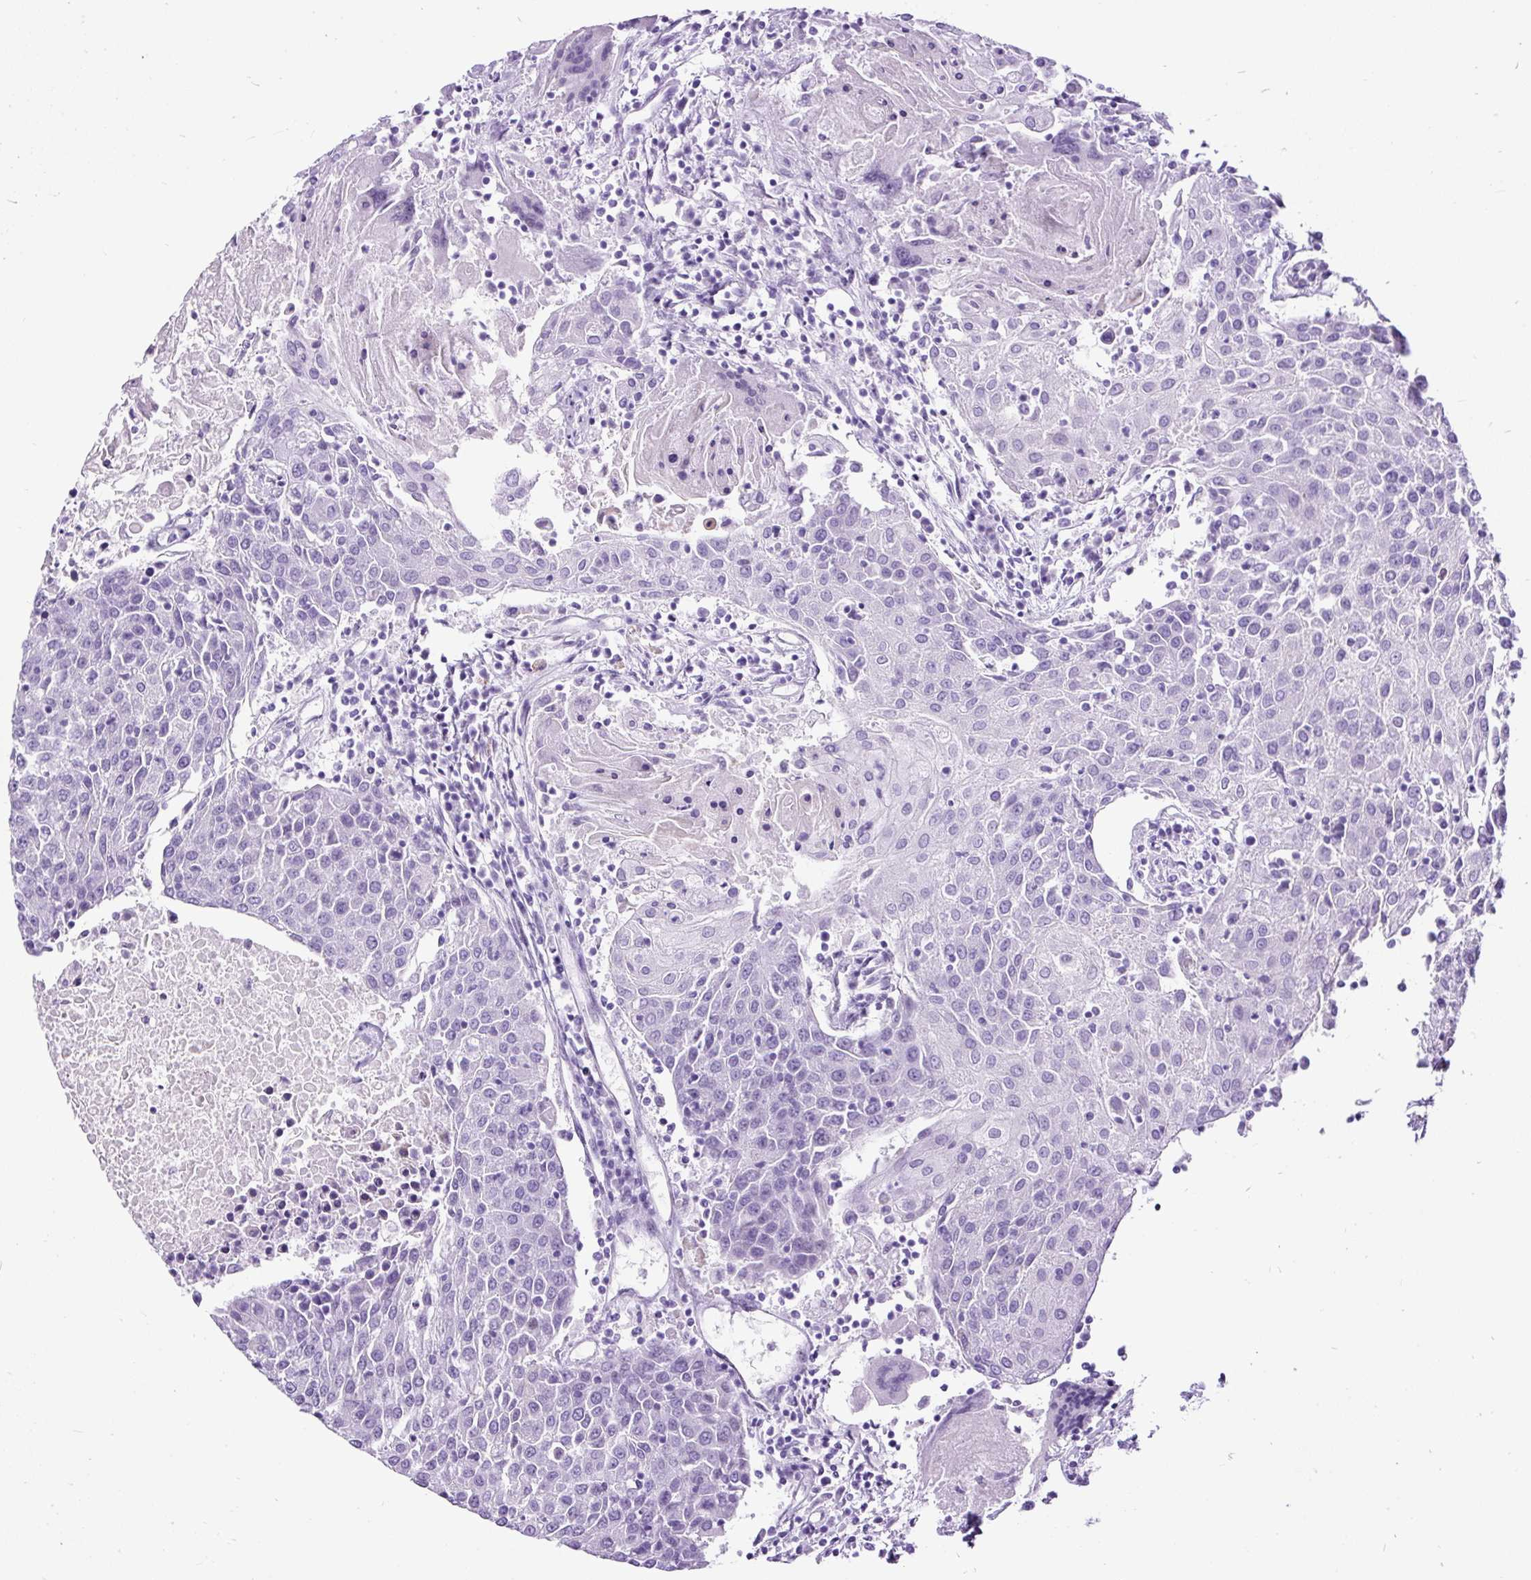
{"staining": {"intensity": "negative", "quantity": "none", "location": "none"}, "tissue": "urothelial cancer", "cell_type": "Tumor cells", "image_type": "cancer", "snomed": [{"axis": "morphology", "description": "Urothelial carcinoma, High grade"}, {"axis": "topography", "description": "Urinary bladder"}], "caption": "This is an IHC histopathology image of human urothelial cancer. There is no positivity in tumor cells.", "gene": "PDIA2", "patient": {"sex": "female", "age": 85}}